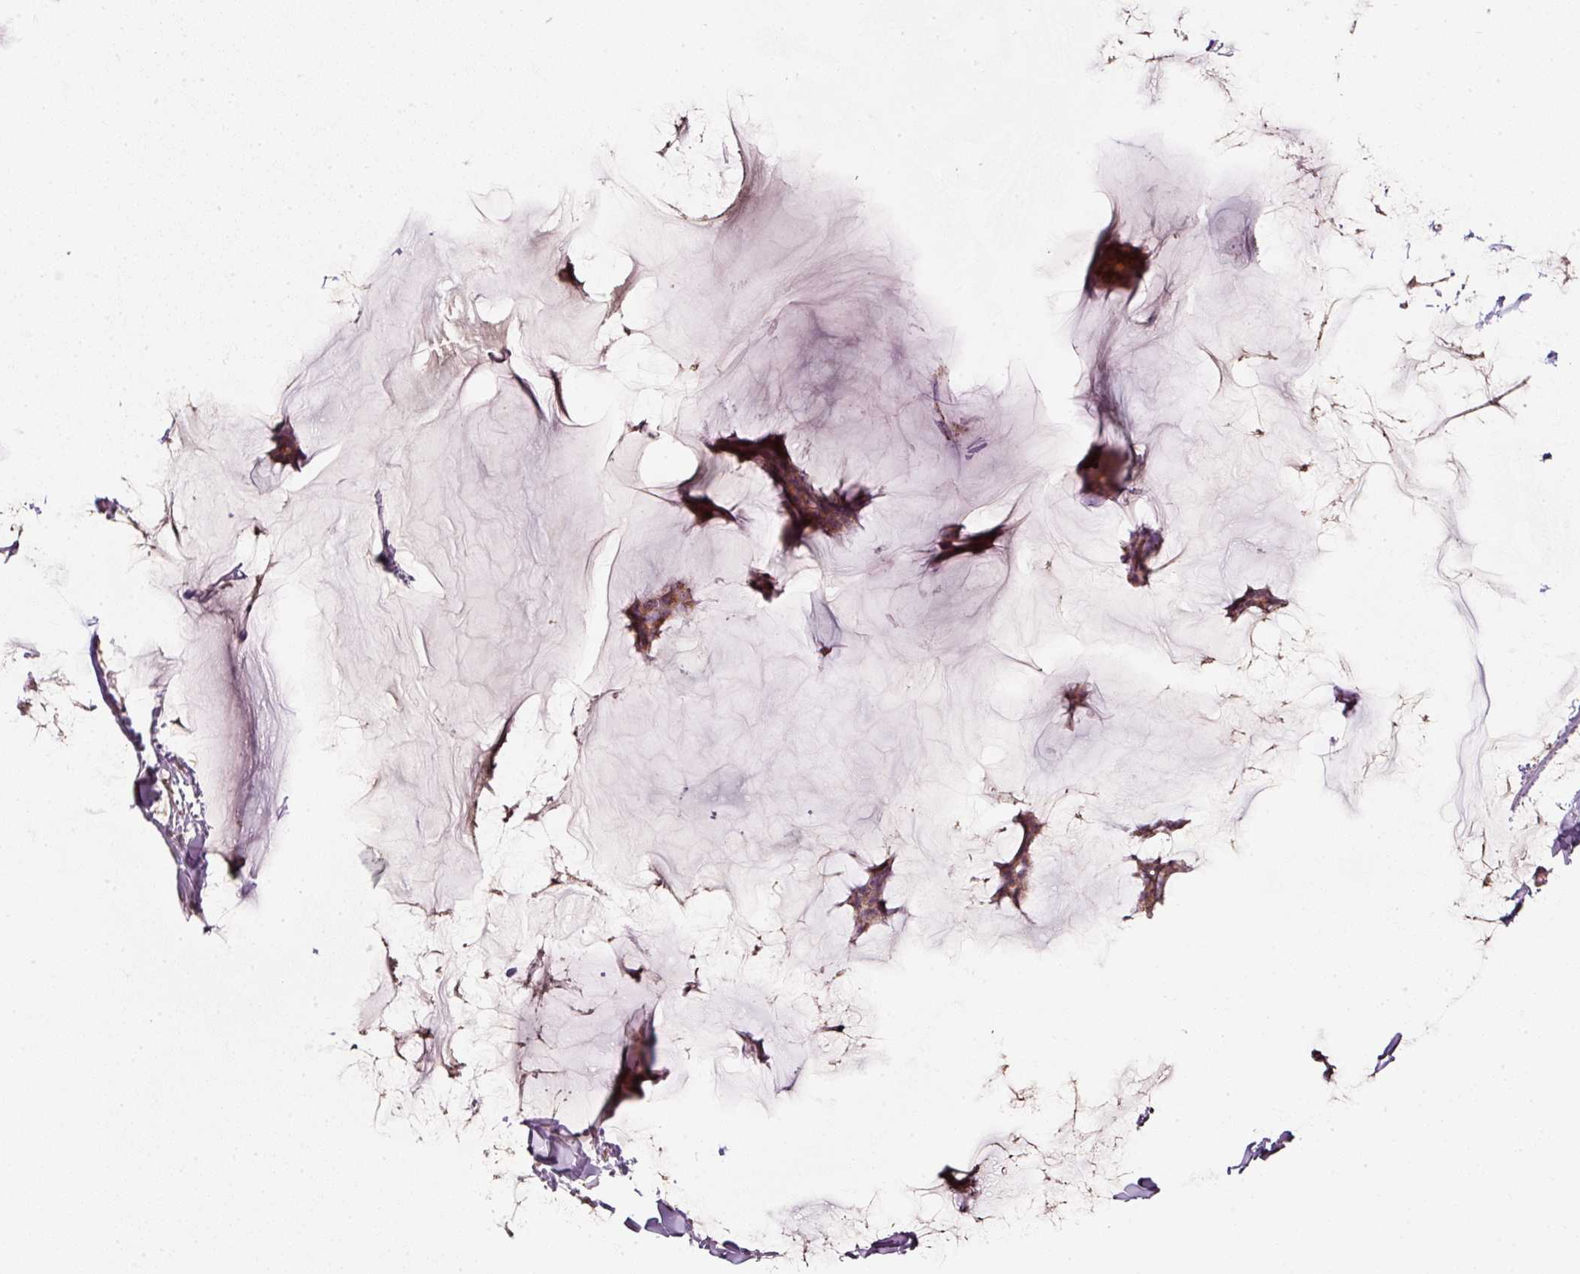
{"staining": {"intensity": "moderate", "quantity": ">75%", "location": "cytoplasmic/membranous"}, "tissue": "breast cancer", "cell_type": "Tumor cells", "image_type": "cancer", "snomed": [{"axis": "morphology", "description": "Duct carcinoma"}, {"axis": "topography", "description": "Breast"}], "caption": "A histopathology image of human intraductal carcinoma (breast) stained for a protein reveals moderate cytoplasmic/membranous brown staining in tumor cells.", "gene": "SDHA", "patient": {"sex": "female", "age": 93}}